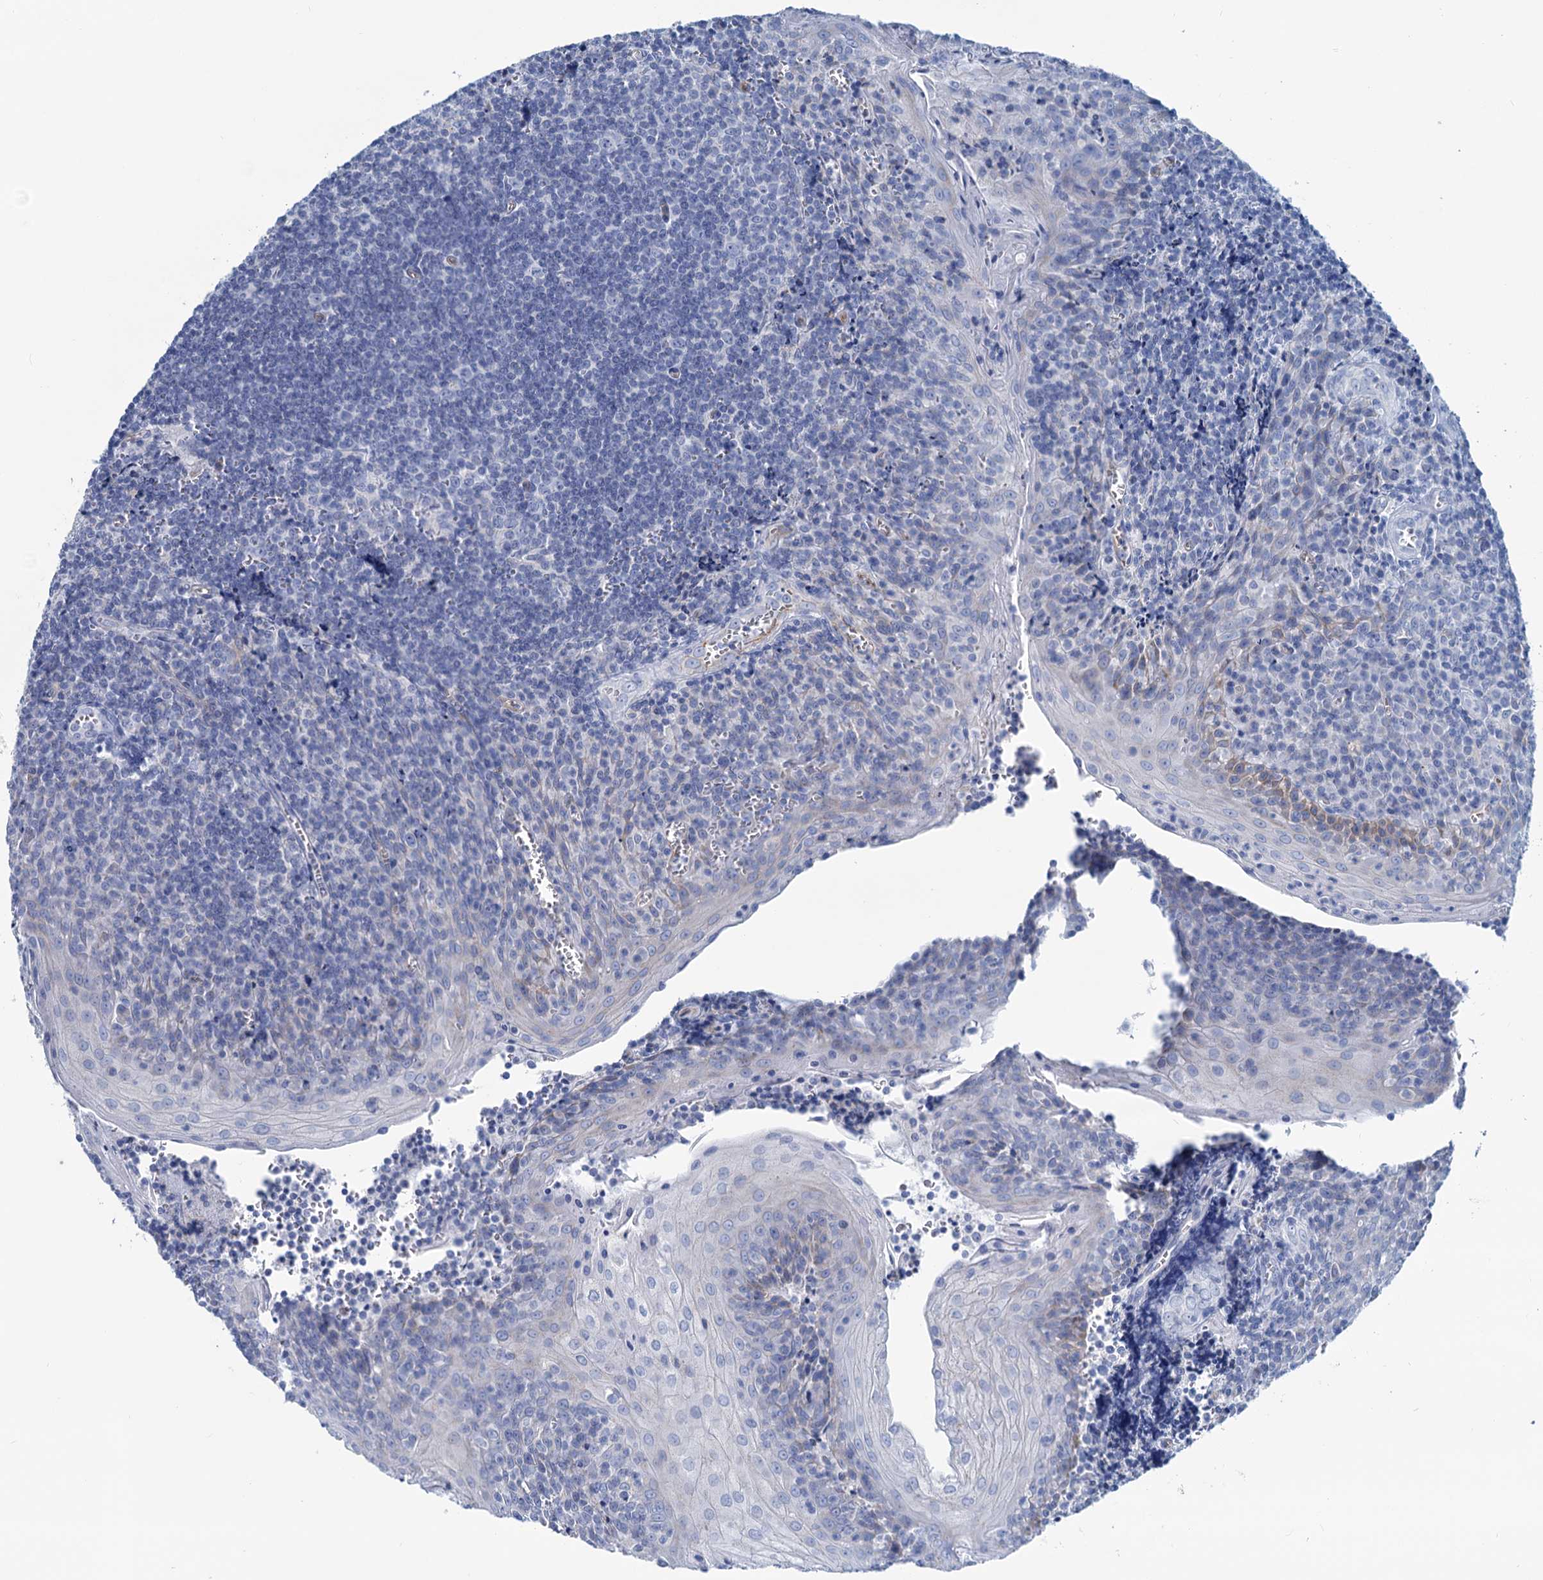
{"staining": {"intensity": "negative", "quantity": "none", "location": "none"}, "tissue": "tonsil", "cell_type": "Germinal center cells", "image_type": "normal", "snomed": [{"axis": "morphology", "description": "Normal tissue, NOS"}, {"axis": "topography", "description": "Tonsil"}], "caption": "The IHC photomicrograph has no significant staining in germinal center cells of tonsil.", "gene": "SLC1A3", "patient": {"sex": "male", "age": 27}}